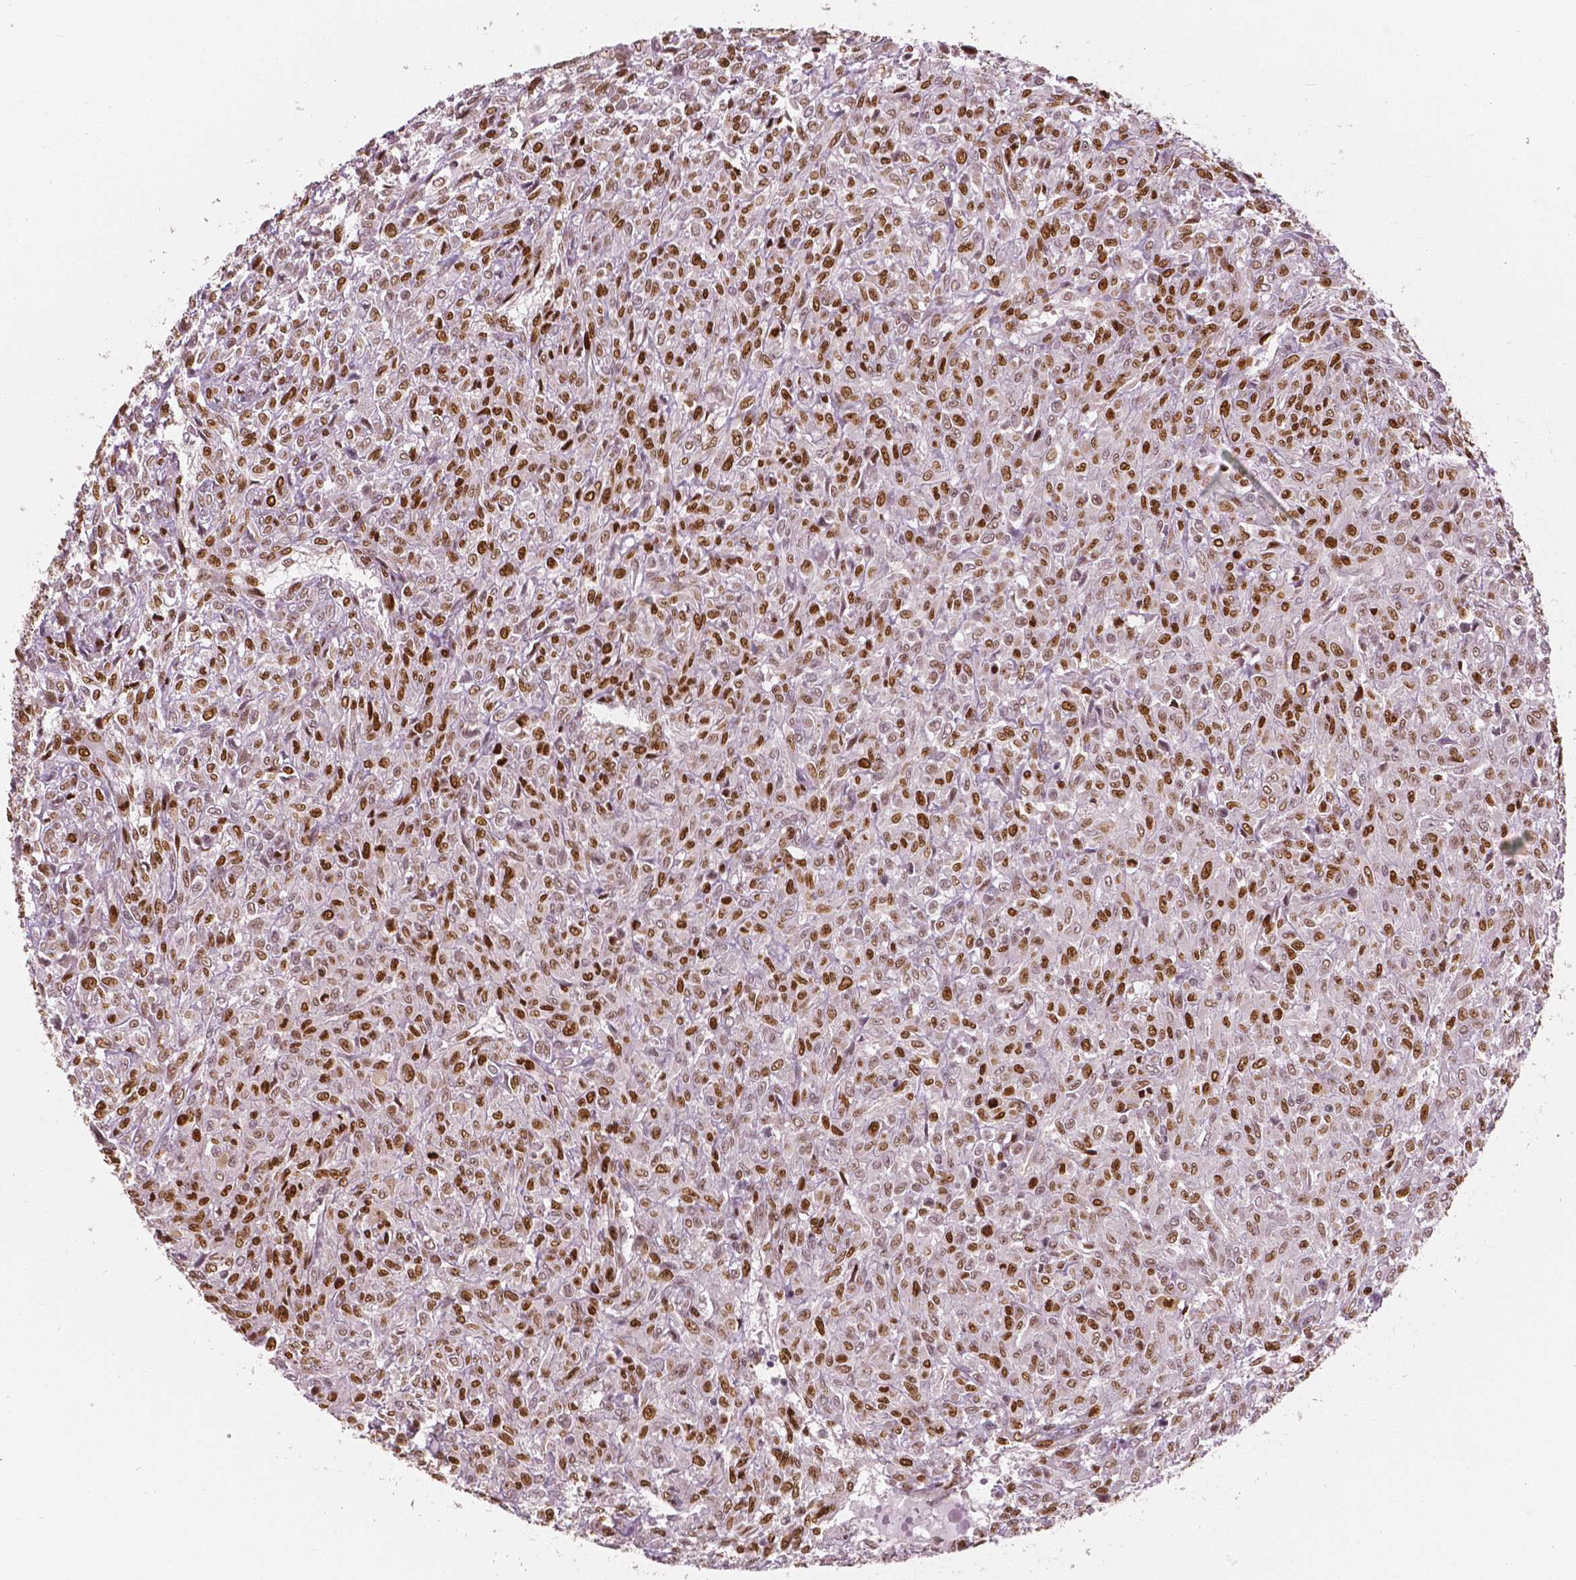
{"staining": {"intensity": "strong", "quantity": "25%-75%", "location": "nuclear"}, "tissue": "renal cancer", "cell_type": "Tumor cells", "image_type": "cancer", "snomed": [{"axis": "morphology", "description": "Adenocarcinoma, NOS"}, {"axis": "topography", "description": "Kidney"}], "caption": "Immunohistochemical staining of human renal cancer reveals strong nuclear protein expression in about 25%-75% of tumor cells. (brown staining indicates protein expression, while blue staining denotes nuclei).", "gene": "NSD2", "patient": {"sex": "male", "age": 58}}